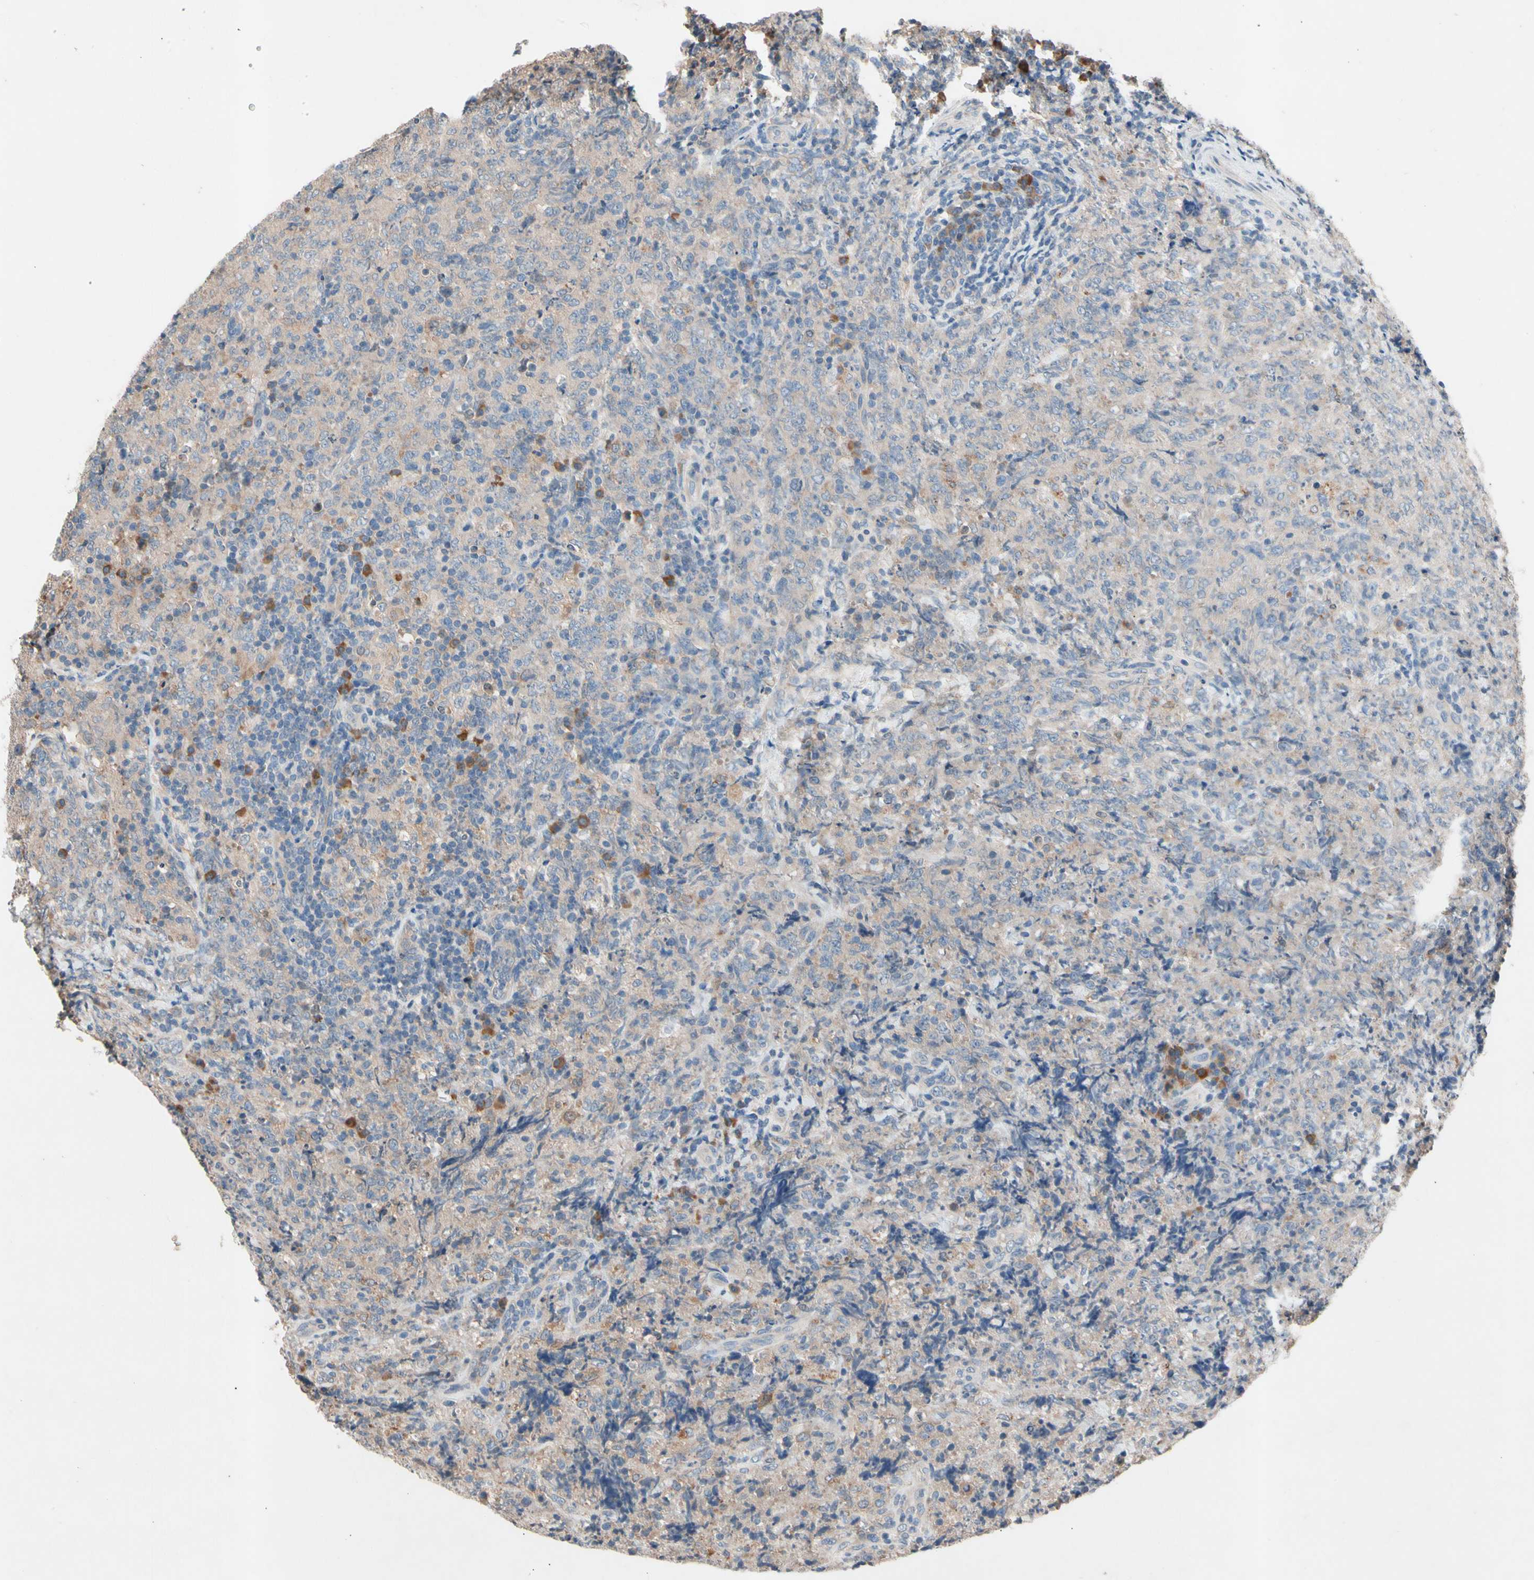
{"staining": {"intensity": "weak", "quantity": ">75%", "location": "cytoplasmic/membranous"}, "tissue": "lymphoma", "cell_type": "Tumor cells", "image_type": "cancer", "snomed": [{"axis": "morphology", "description": "Malignant lymphoma, non-Hodgkin's type, High grade"}, {"axis": "topography", "description": "Tonsil"}], "caption": "High-power microscopy captured an immunohistochemistry image of lymphoma, revealing weak cytoplasmic/membranous staining in approximately >75% of tumor cells.", "gene": "PRDX4", "patient": {"sex": "female", "age": 36}}